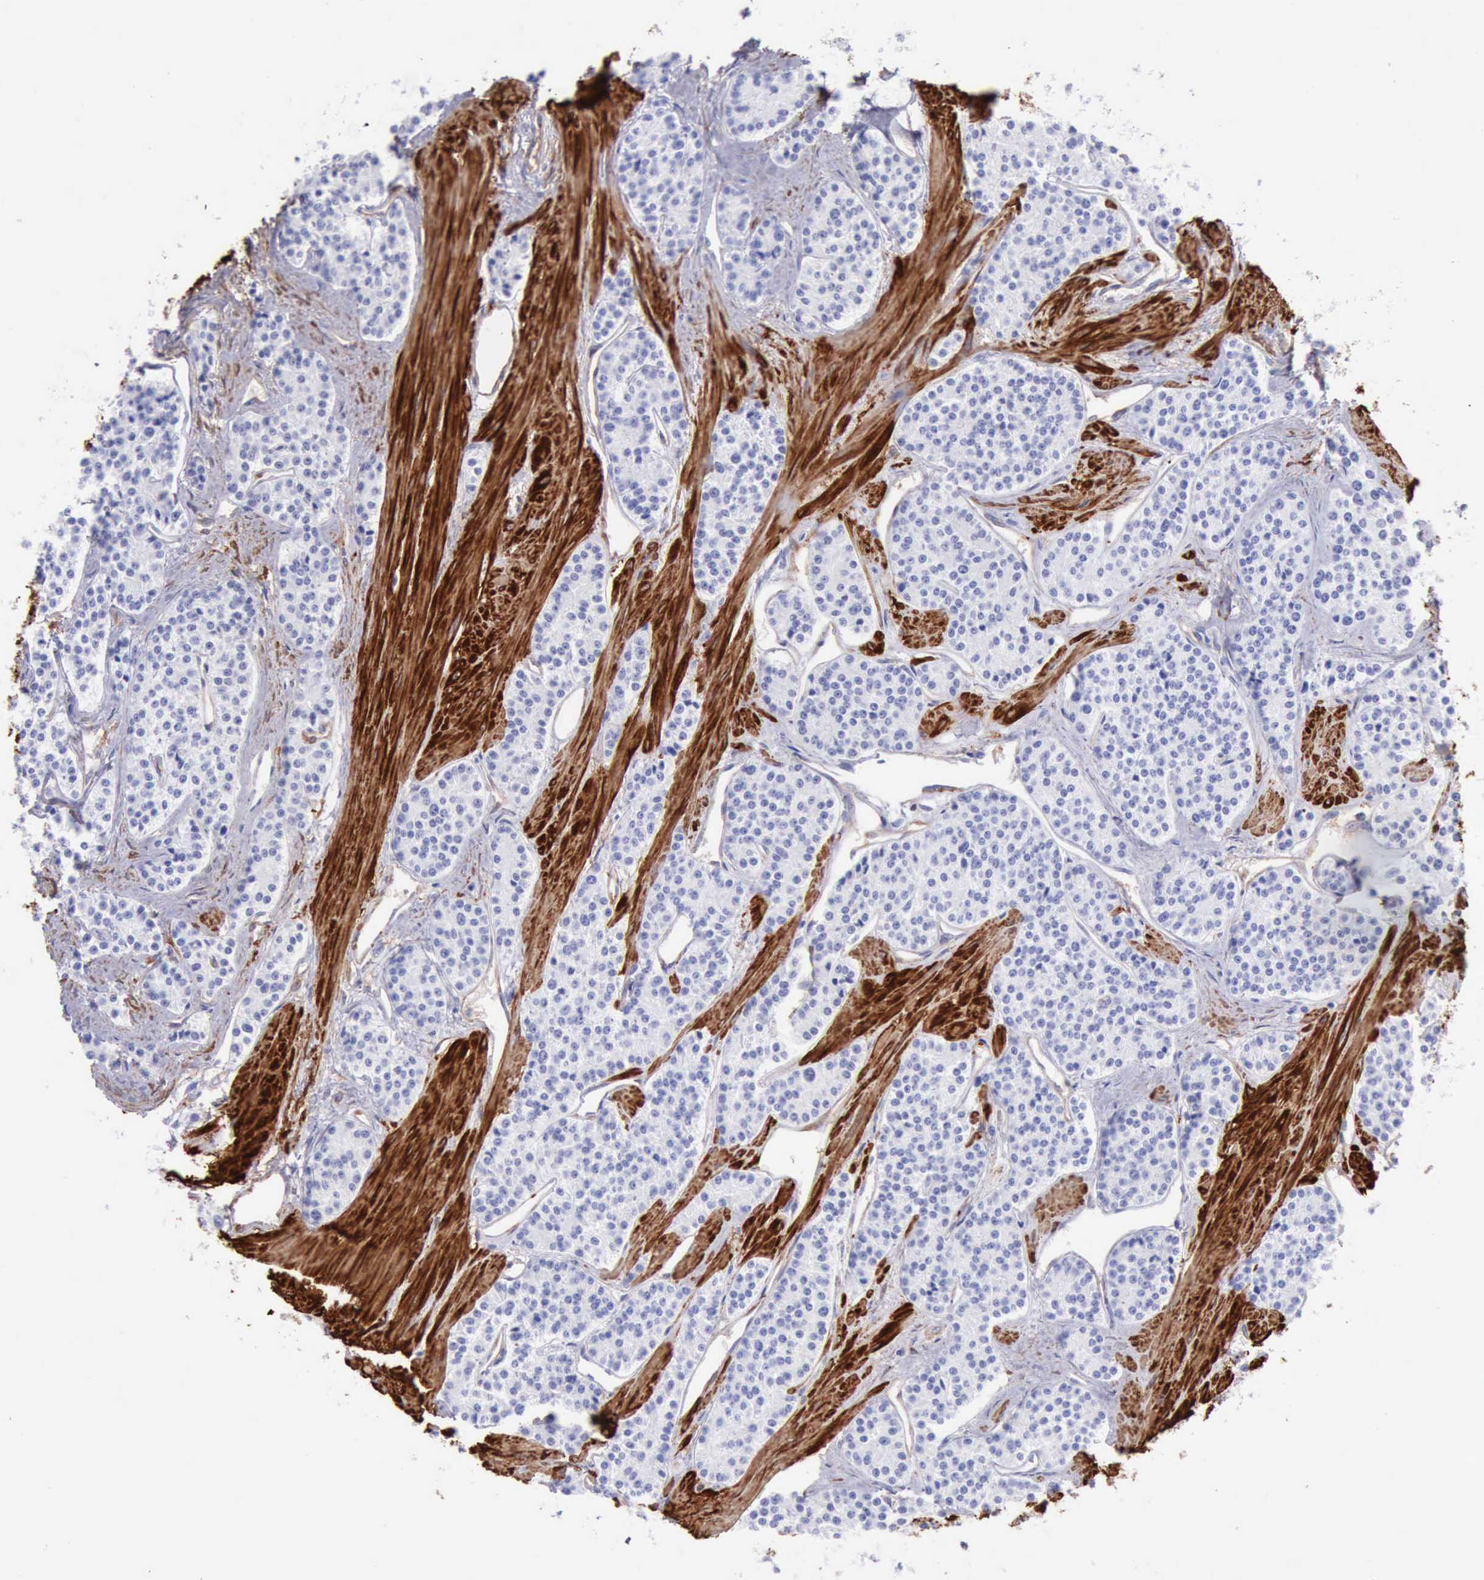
{"staining": {"intensity": "negative", "quantity": "none", "location": "none"}, "tissue": "carcinoid", "cell_type": "Tumor cells", "image_type": "cancer", "snomed": [{"axis": "morphology", "description": "Carcinoid, malignant, NOS"}, {"axis": "topography", "description": "Stomach"}], "caption": "Tumor cells show no significant staining in malignant carcinoid.", "gene": "FLNA", "patient": {"sex": "female", "age": 76}}